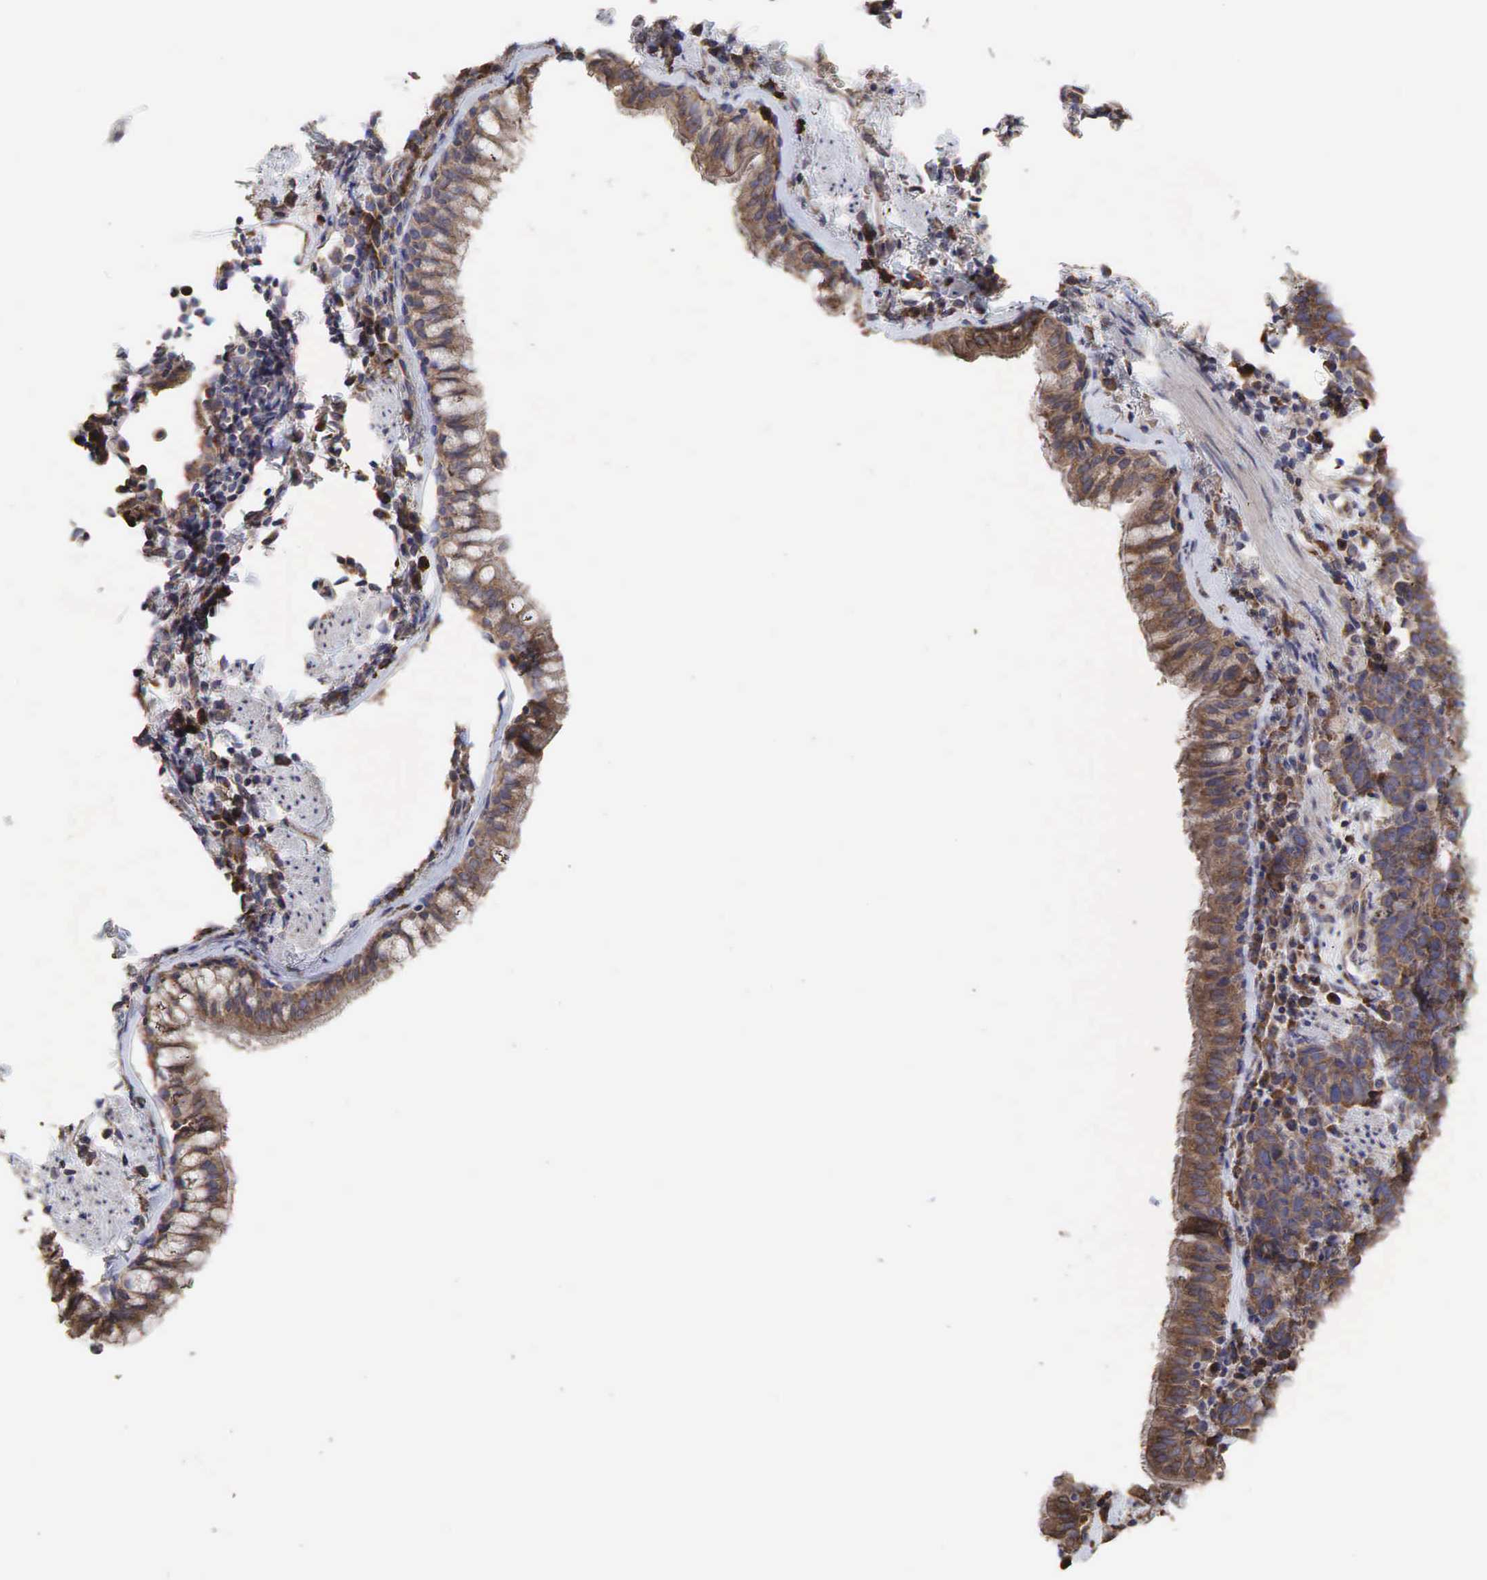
{"staining": {"intensity": "weak", "quantity": ">75%", "location": "cytoplasmic/membranous"}, "tissue": "lung cancer", "cell_type": "Tumor cells", "image_type": "cancer", "snomed": [{"axis": "morphology", "description": "Neoplasm, malignant, NOS"}, {"axis": "topography", "description": "Lung"}], "caption": "This micrograph reveals immunohistochemistry (IHC) staining of lung malignant neoplasm, with low weak cytoplasmic/membranous positivity in about >75% of tumor cells.", "gene": "PABPC5", "patient": {"sex": "female", "age": 75}}